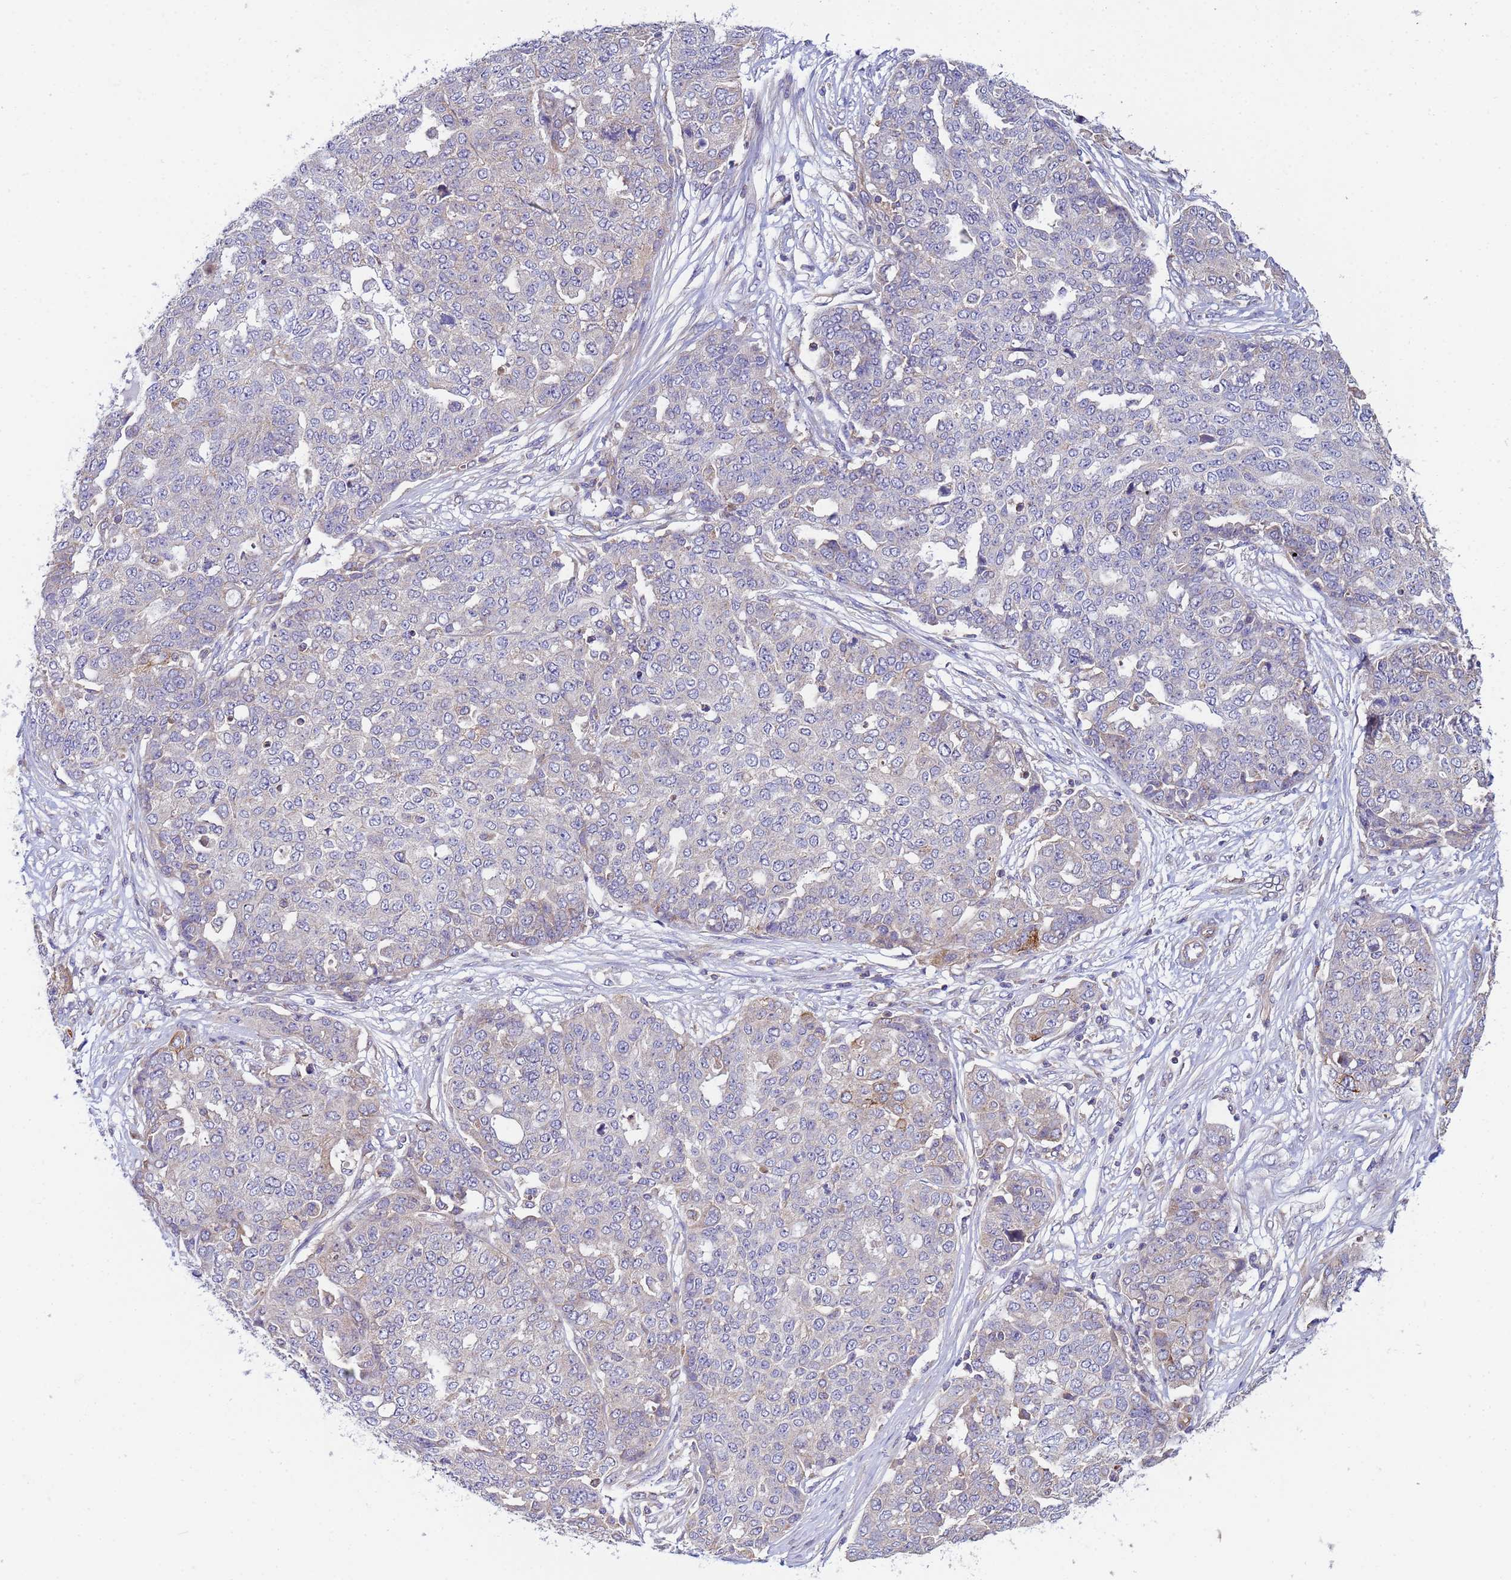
{"staining": {"intensity": "weak", "quantity": "<25%", "location": "cytoplasmic/membranous"}, "tissue": "ovarian cancer", "cell_type": "Tumor cells", "image_type": "cancer", "snomed": [{"axis": "morphology", "description": "Cystadenocarcinoma, serous, NOS"}, {"axis": "topography", "description": "Soft tissue"}, {"axis": "topography", "description": "Ovary"}], "caption": "High magnification brightfield microscopy of serous cystadenocarcinoma (ovarian) stained with DAB (brown) and counterstained with hematoxylin (blue): tumor cells show no significant expression. Brightfield microscopy of immunohistochemistry stained with DAB (3,3'-diaminobenzidine) (brown) and hematoxylin (blue), captured at high magnification.", "gene": "CDC34", "patient": {"sex": "female", "age": 57}}